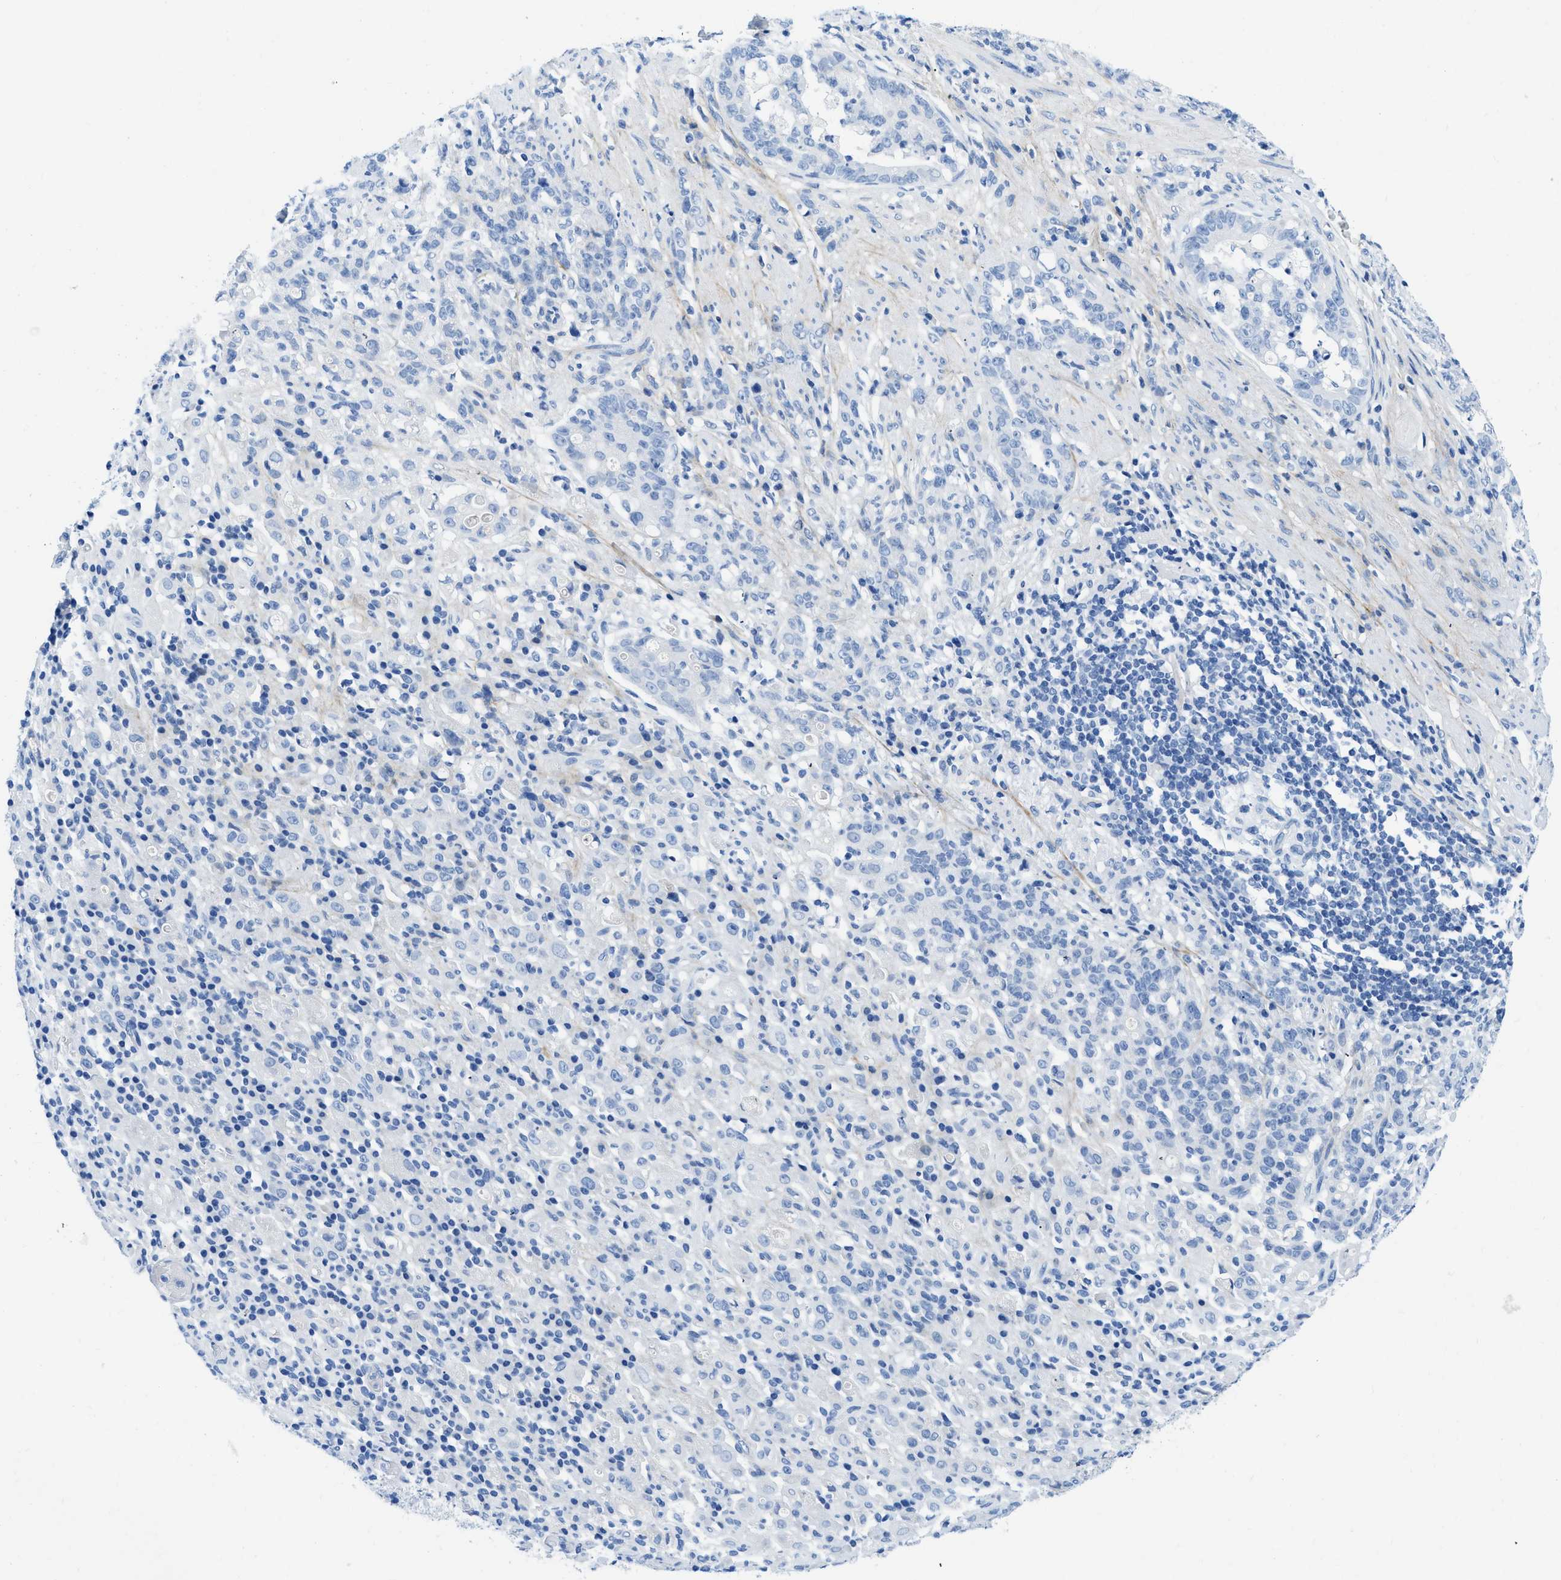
{"staining": {"intensity": "negative", "quantity": "none", "location": "none"}, "tissue": "stomach cancer", "cell_type": "Tumor cells", "image_type": "cancer", "snomed": [{"axis": "morphology", "description": "Adenocarcinoma, NOS"}, {"axis": "topography", "description": "Stomach, lower"}], "caption": "Histopathology image shows no protein positivity in tumor cells of stomach cancer (adenocarcinoma) tissue.", "gene": "COL3A1", "patient": {"sex": "male", "age": 88}}